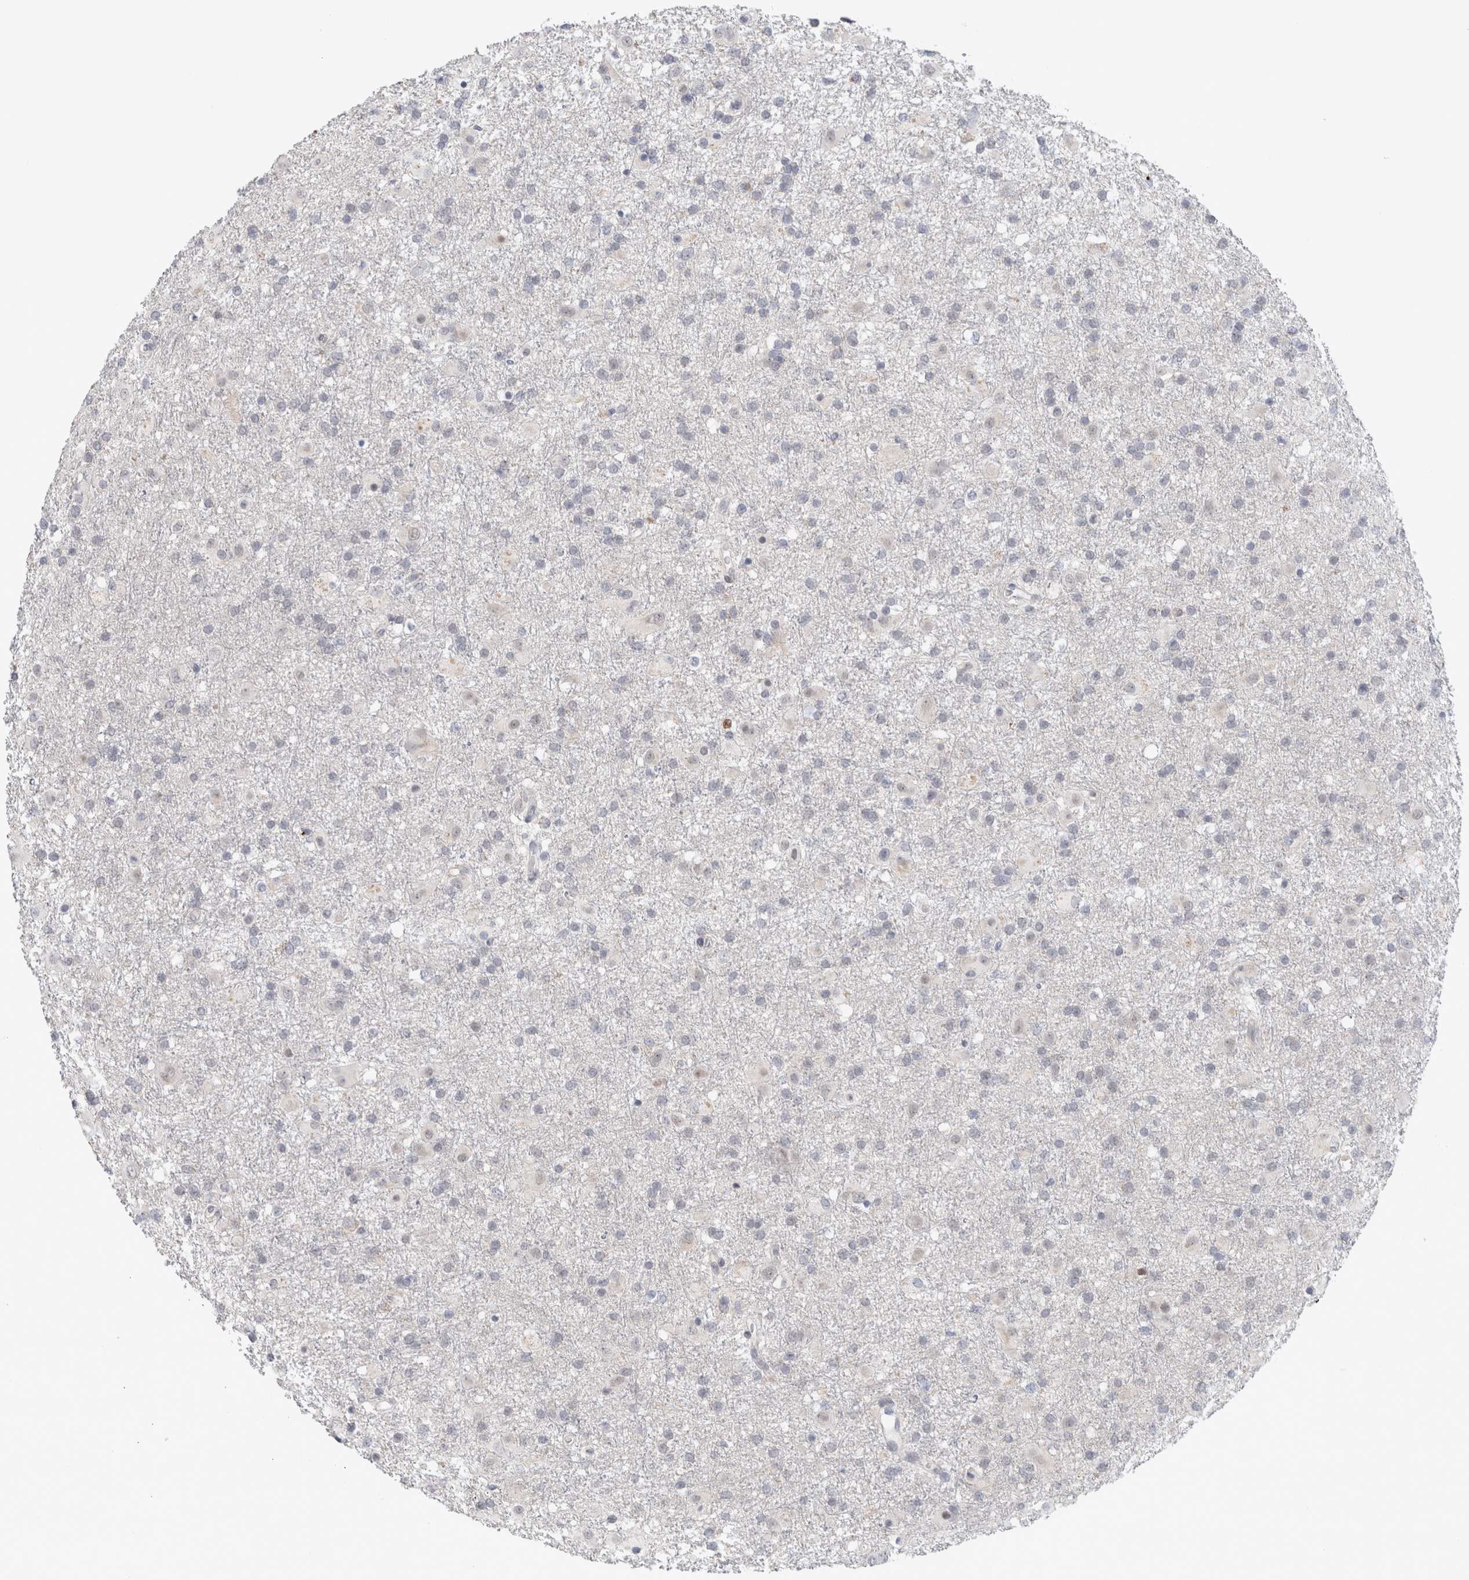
{"staining": {"intensity": "negative", "quantity": "none", "location": "none"}, "tissue": "glioma", "cell_type": "Tumor cells", "image_type": "cancer", "snomed": [{"axis": "morphology", "description": "Glioma, malignant, Low grade"}, {"axis": "topography", "description": "Brain"}], "caption": "Protein analysis of malignant glioma (low-grade) displays no significant positivity in tumor cells.", "gene": "KNL1", "patient": {"sex": "male", "age": 65}}